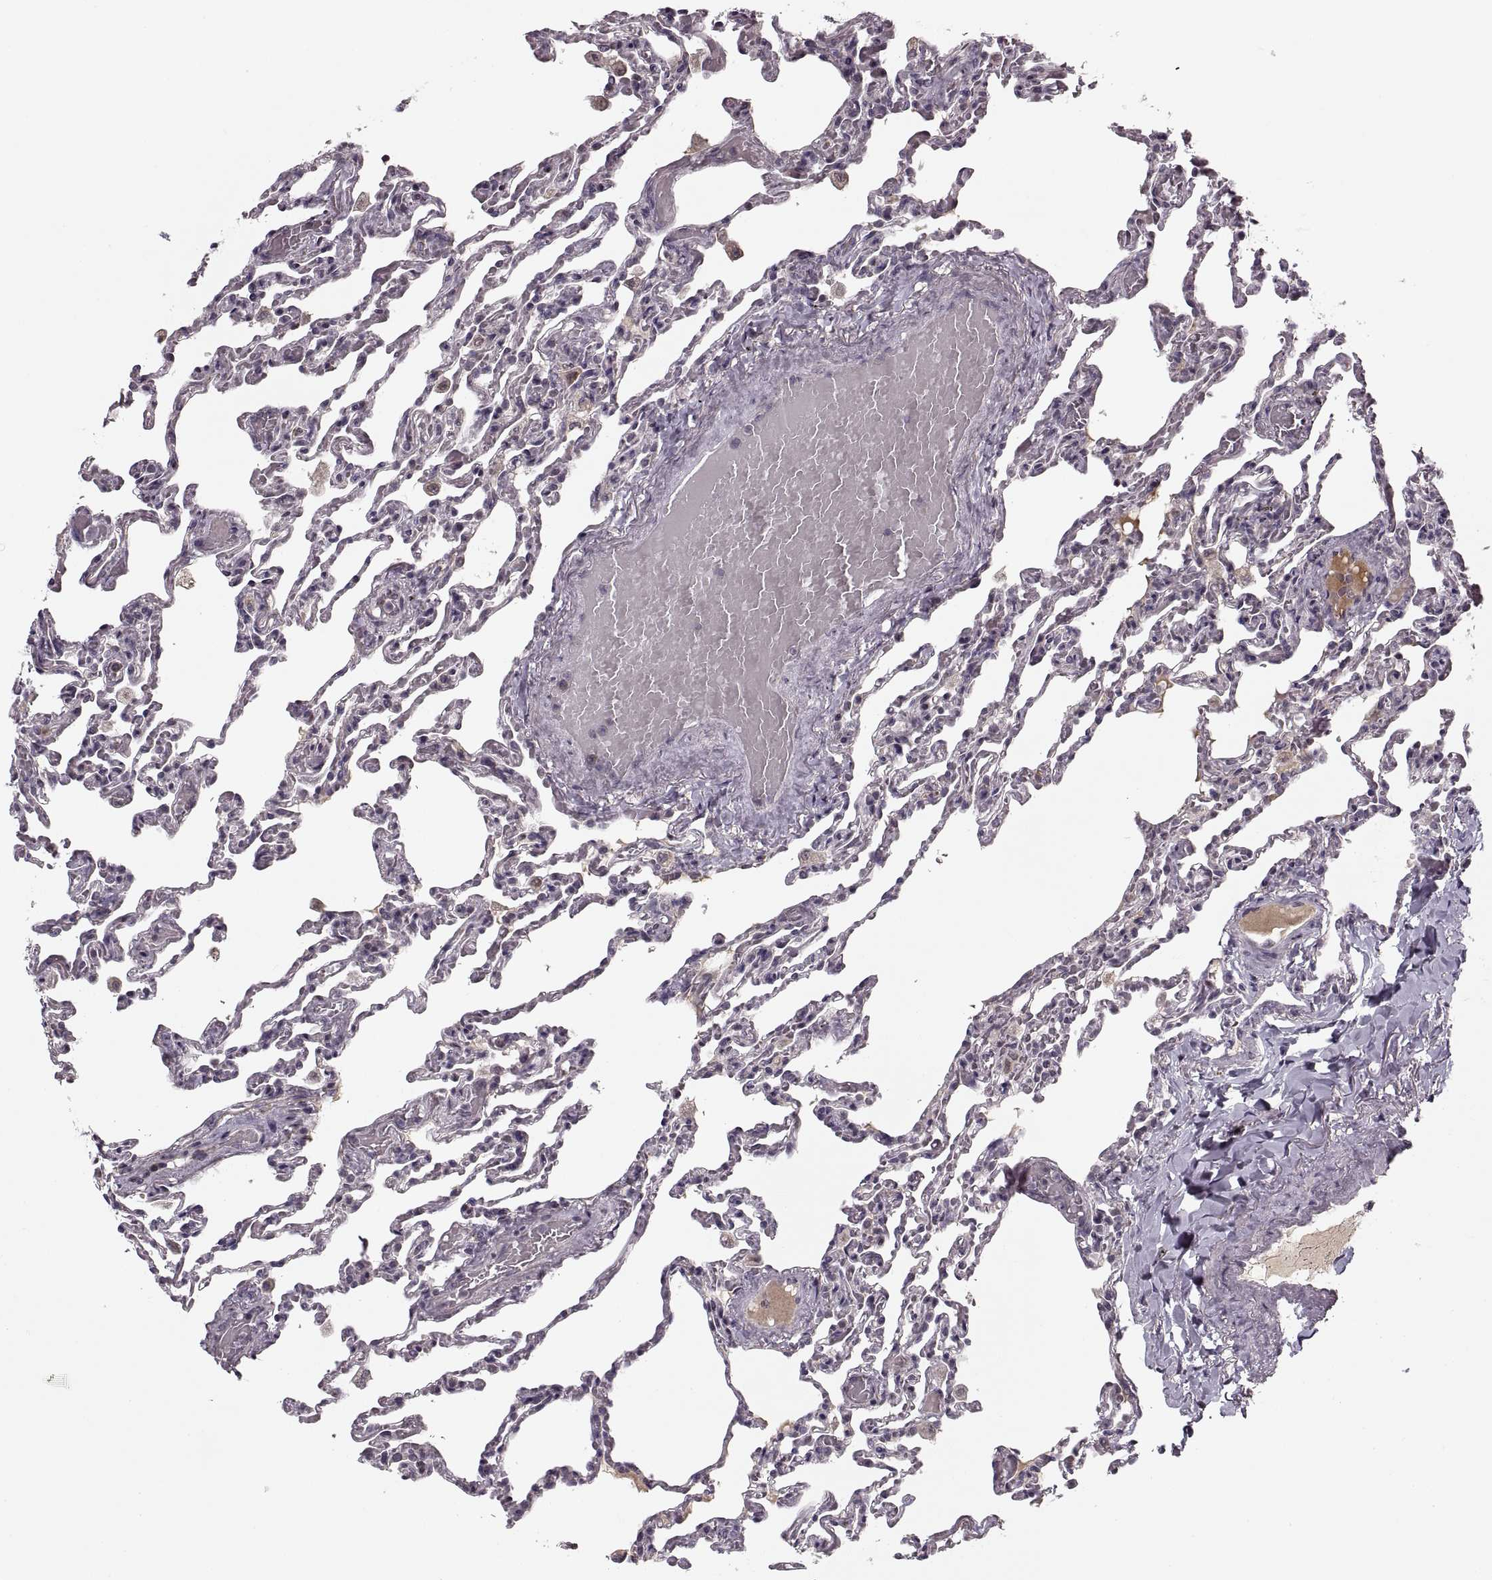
{"staining": {"intensity": "negative", "quantity": "none", "location": "none"}, "tissue": "lung", "cell_type": "Alveolar cells", "image_type": "normal", "snomed": [{"axis": "morphology", "description": "Normal tissue, NOS"}, {"axis": "topography", "description": "Lung"}], "caption": "Immunohistochemical staining of unremarkable human lung shows no significant positivity in alveolar cells. (Brightfield microscopy of DAB (3,3'-diaminobenzidine) IHC at high magnification).", "gene": "ASIC3", "patient": {"sex": "female", "age": 43}}